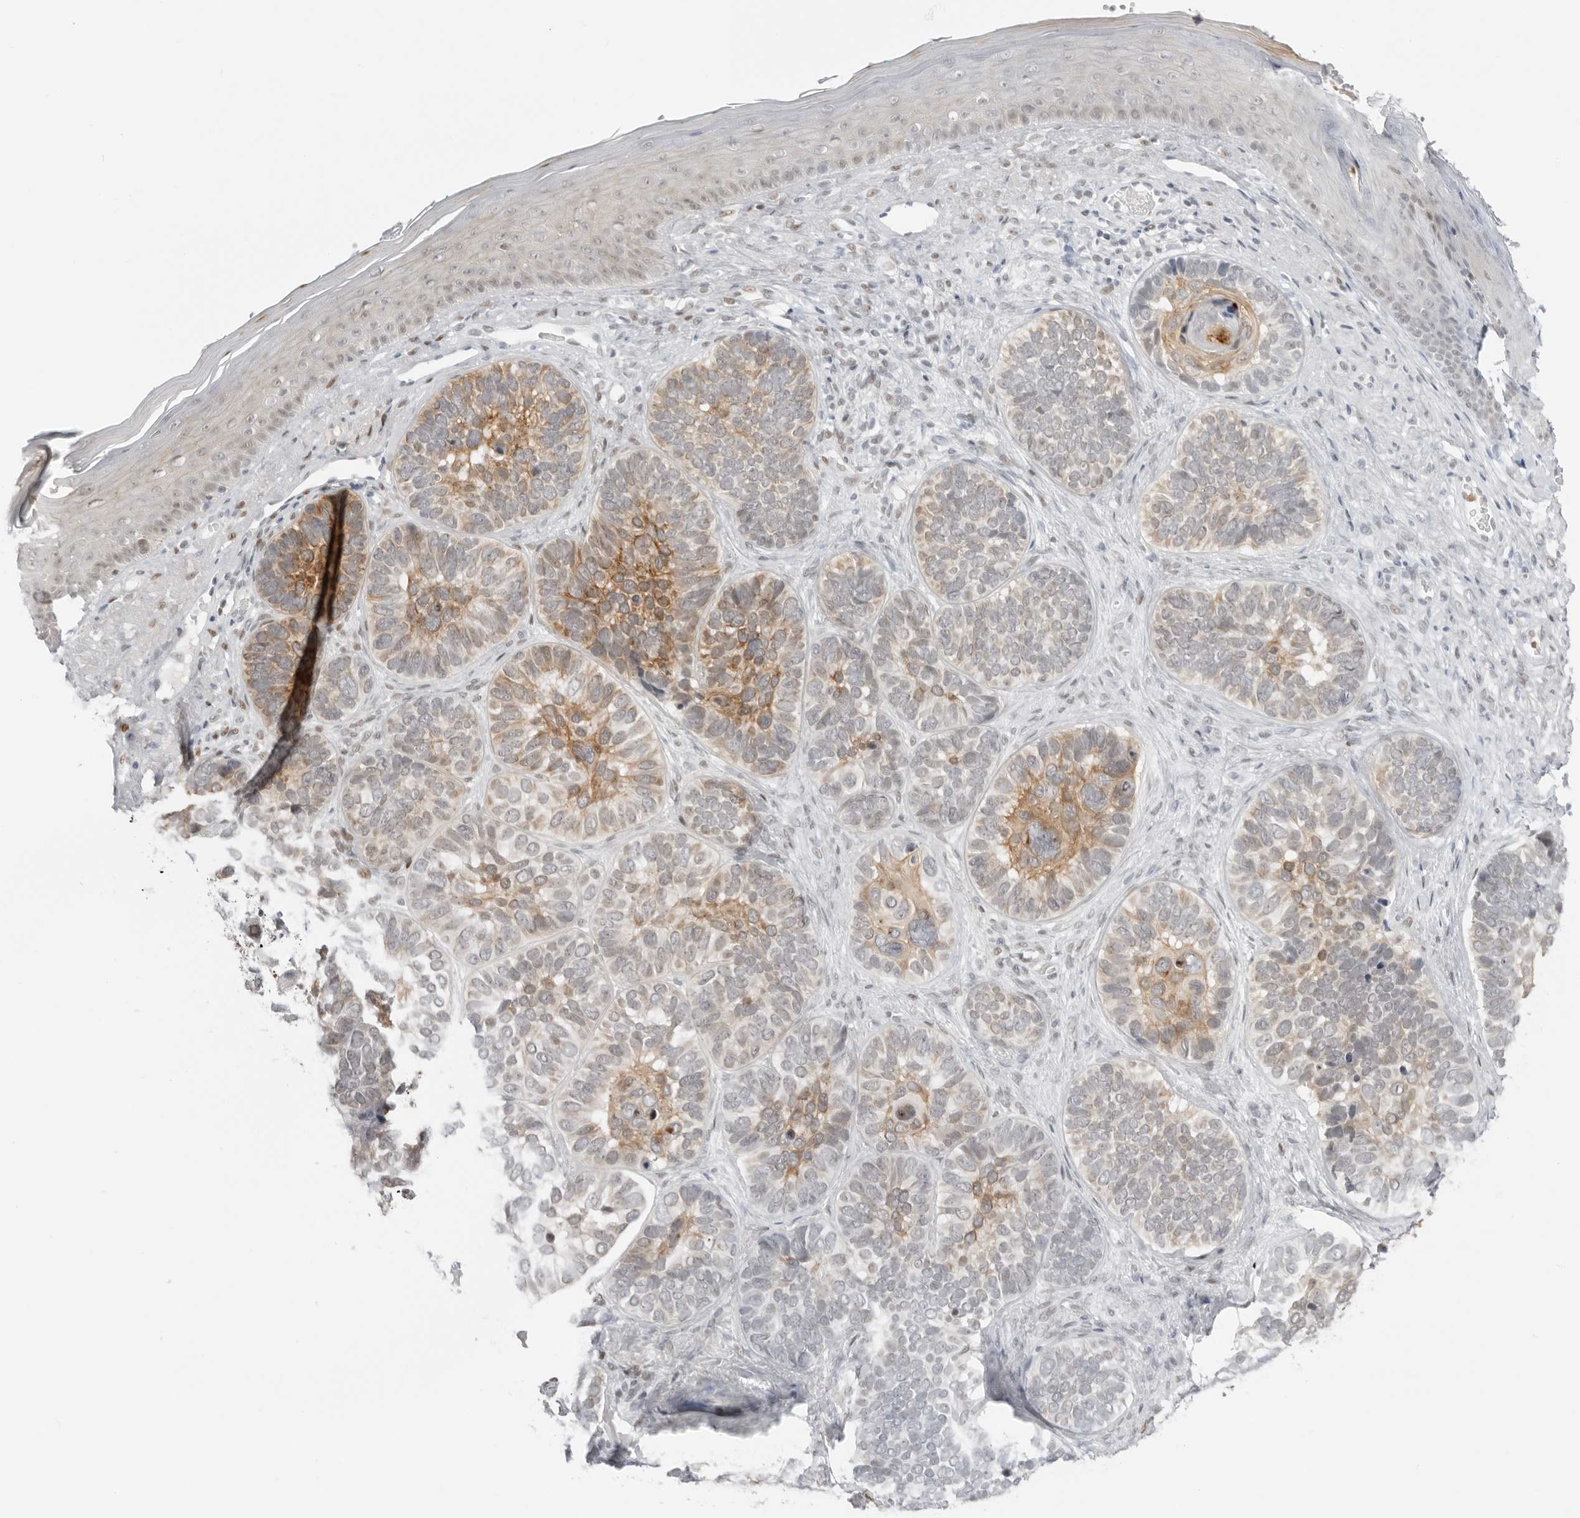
{"staining": {"intensity": "moderate", "quantity": "<25%", "location": "cytoplasmic/membranous"}, "tissue": "skin cancer", "cell_type": "Tumor cells", "image_type": "cancer", "snomed": [{"axis": "morphology", "description": "Basal cell carcinoma"}, {"axis": "topography", "description": "Skin"}], "caption": "Brown immunohistochemical staining in skin cancer (basal cell carcinoma) reveals moderate cytoplasmic/membranous staining in about <25% of tumor cells.", "gene": "RNF146", "patient": {"sex": "male", "age": 62}}